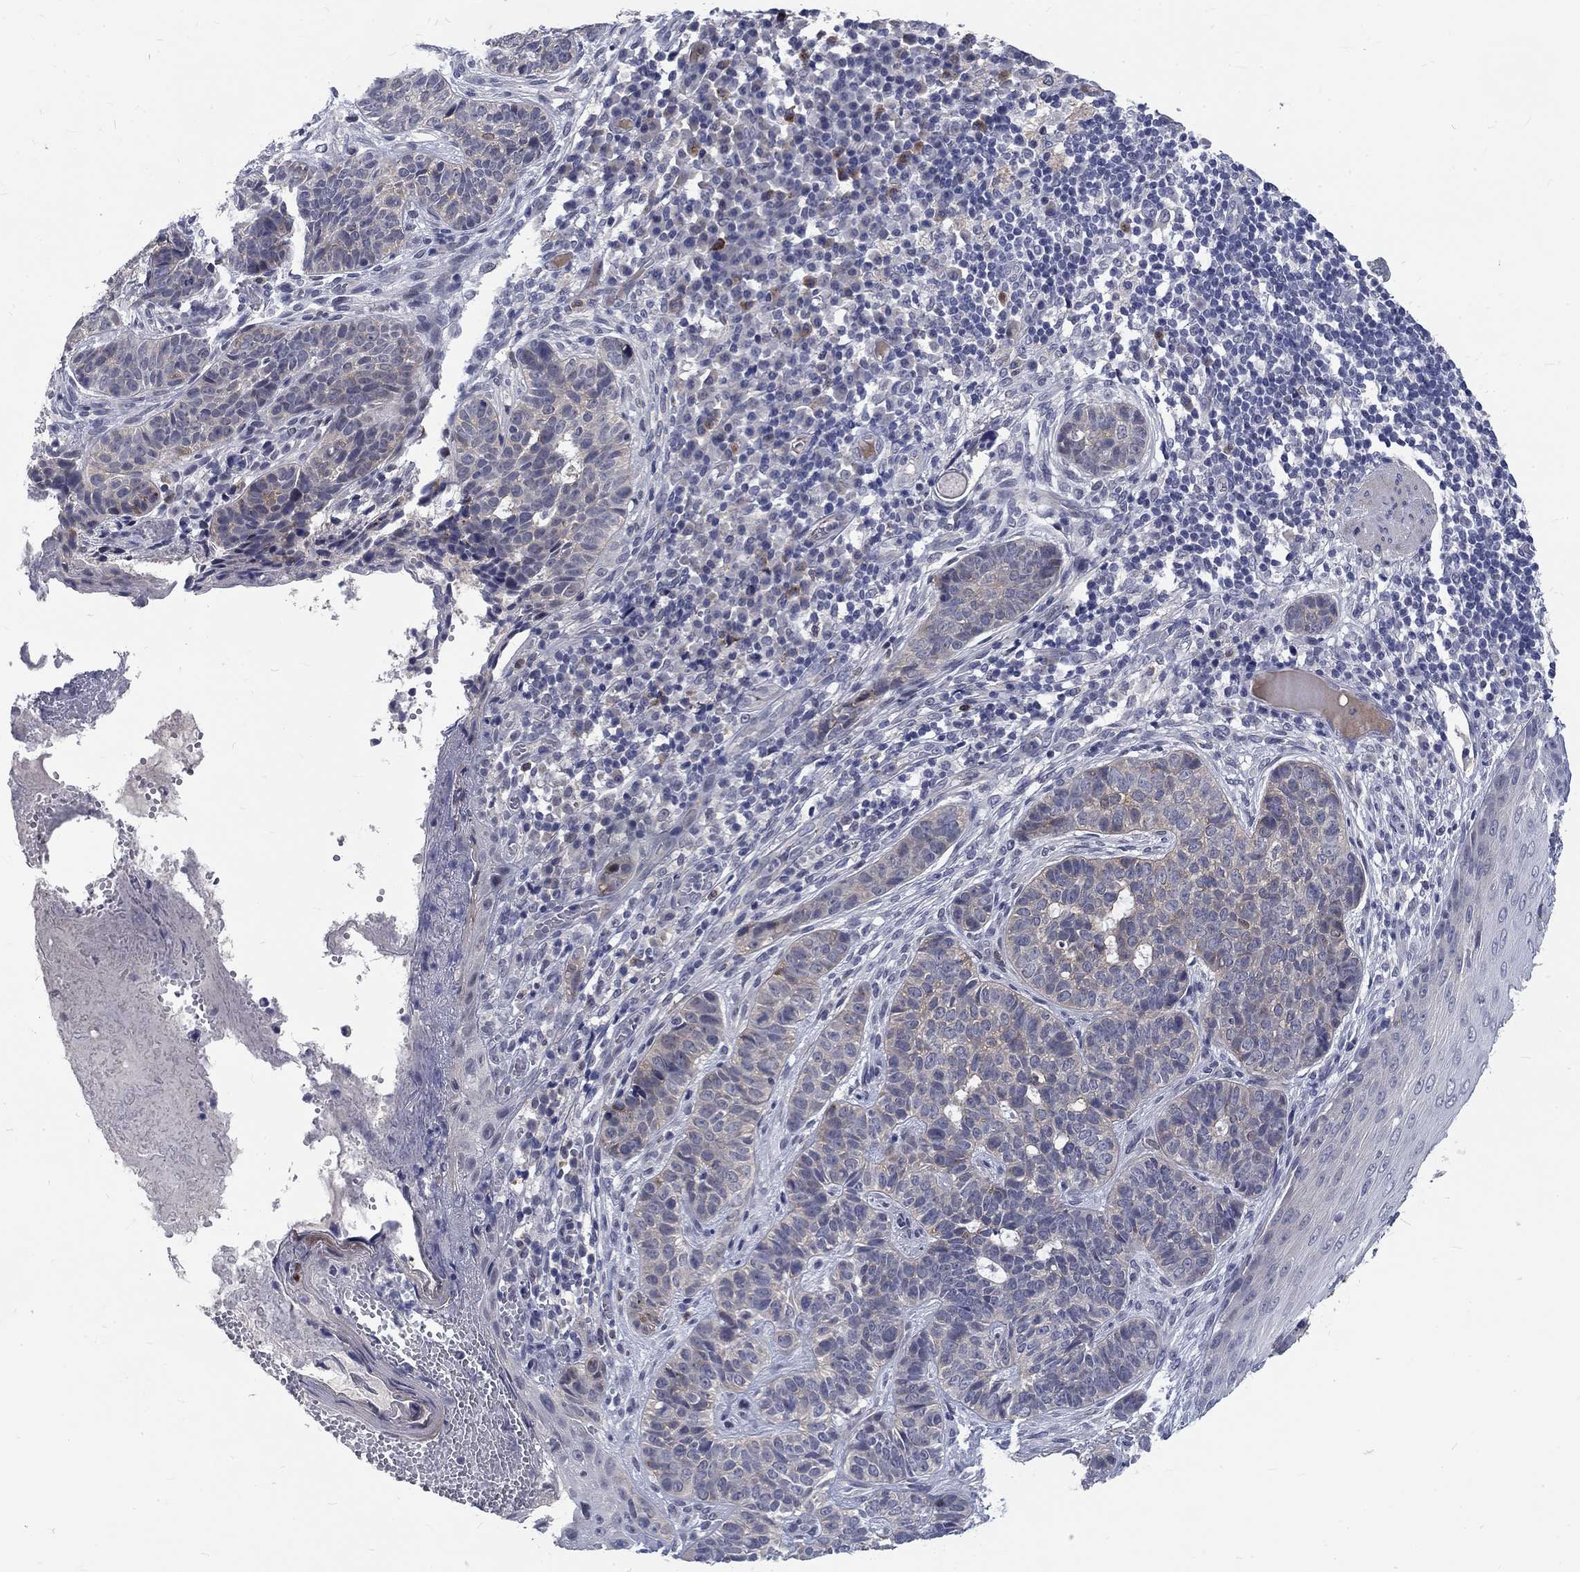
{"staining": {"intensity": "weak", "quantity": "25%-75%", "location": "cytoplasmic/membranous"}, "tissue": "skin cancer", "cell_type": "Tumor cells", "image_type": "cancer", "snomed": [{"axis": "morphology", "description": "Basal cell carcinoma"}, {"axis": "topography", "description": "Skin"}], "caption": "The histopathology image shows staining of skin basal cell carcinoma, revealing weak cytoplasmic/membranous protein expression (brown color) within tumor cells.", "gene": "PHKA1", "patient": {"sex": "female", "age": 69}}